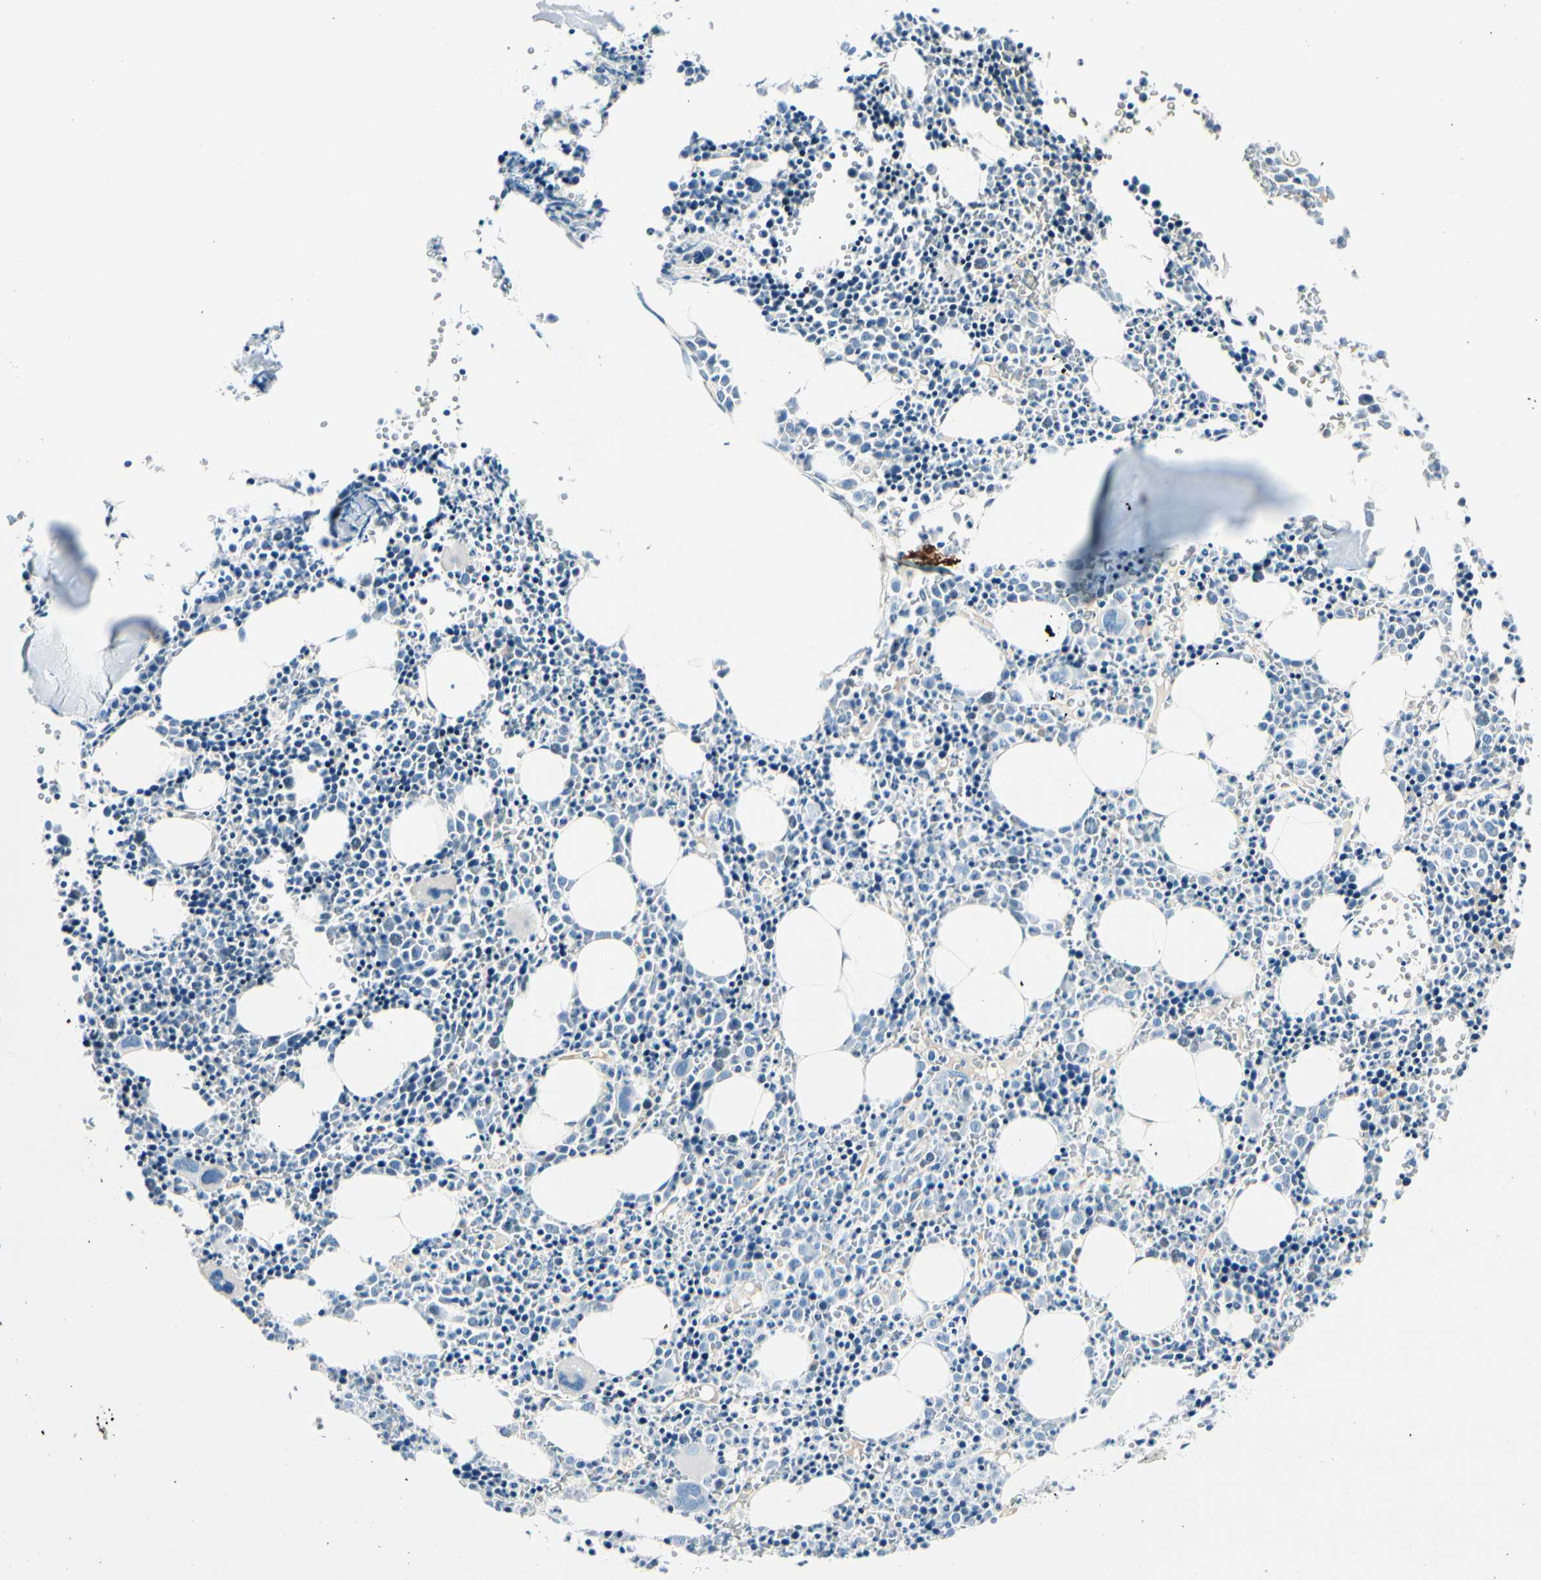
{"staining": {"intensity": "negative", "quantity": "none", "location": "none"}, "tissue": "bone marrow", "cell_type": "Hematopoietic cells", "image_type": "normal", "snomed": [{"axis": "morphology", "description": "Normal tissue, NOS"}, {"axis": "morphology", "description": "Inflammation, NOS"}, {"axis": "topography", "description": "Bone marrow"}], "caption": "Immunohistochemistry of normal bone marrow demonstrates no positivity in hematopoietic cells. (DAB (3,3'-diaminobenzidine) IHC visualized using brightfield microscopy, high magnification).", "gene": "PEBP1", "patient": {"sex": "female", "age": 17}}